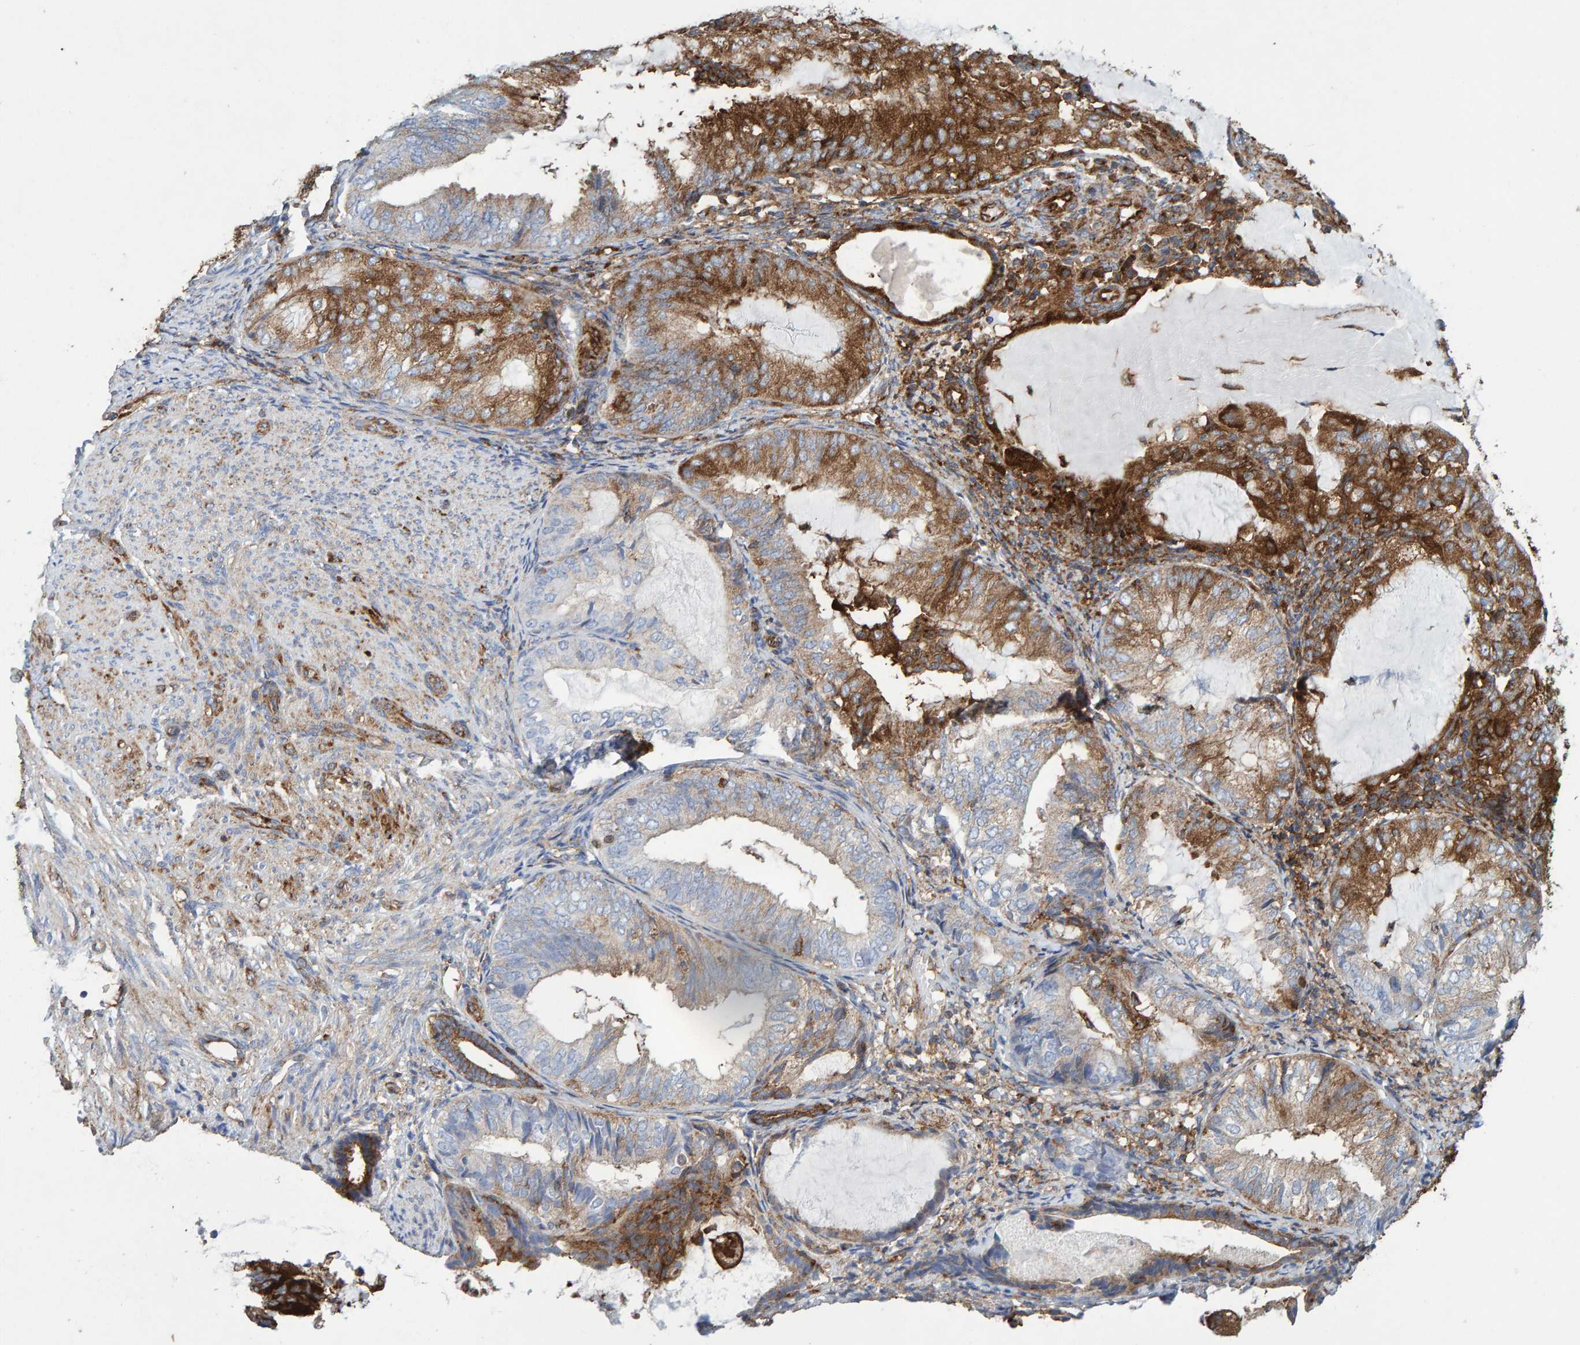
{"staining": {"intensity": "strong", "quantity": ">75%", "location": "cytoplasmic/membranous"}, "tissue": "endometrial cancer", "cell_type": "Tumor cells", "image_type": "cancer", "snomed": [{"axis": "morphology", "description": "Adenocarcinoma, NOS"}, {"axis": "topography", "description": "Endometrium"}], "caption": "Strong cytoplasmic/membranous expression for a protein is identified in about >75% of tumor cells of endometrial cancer using immunohistochemistry.", "gene": "MVP", "patient": {"sex": "female", "age": 81}}